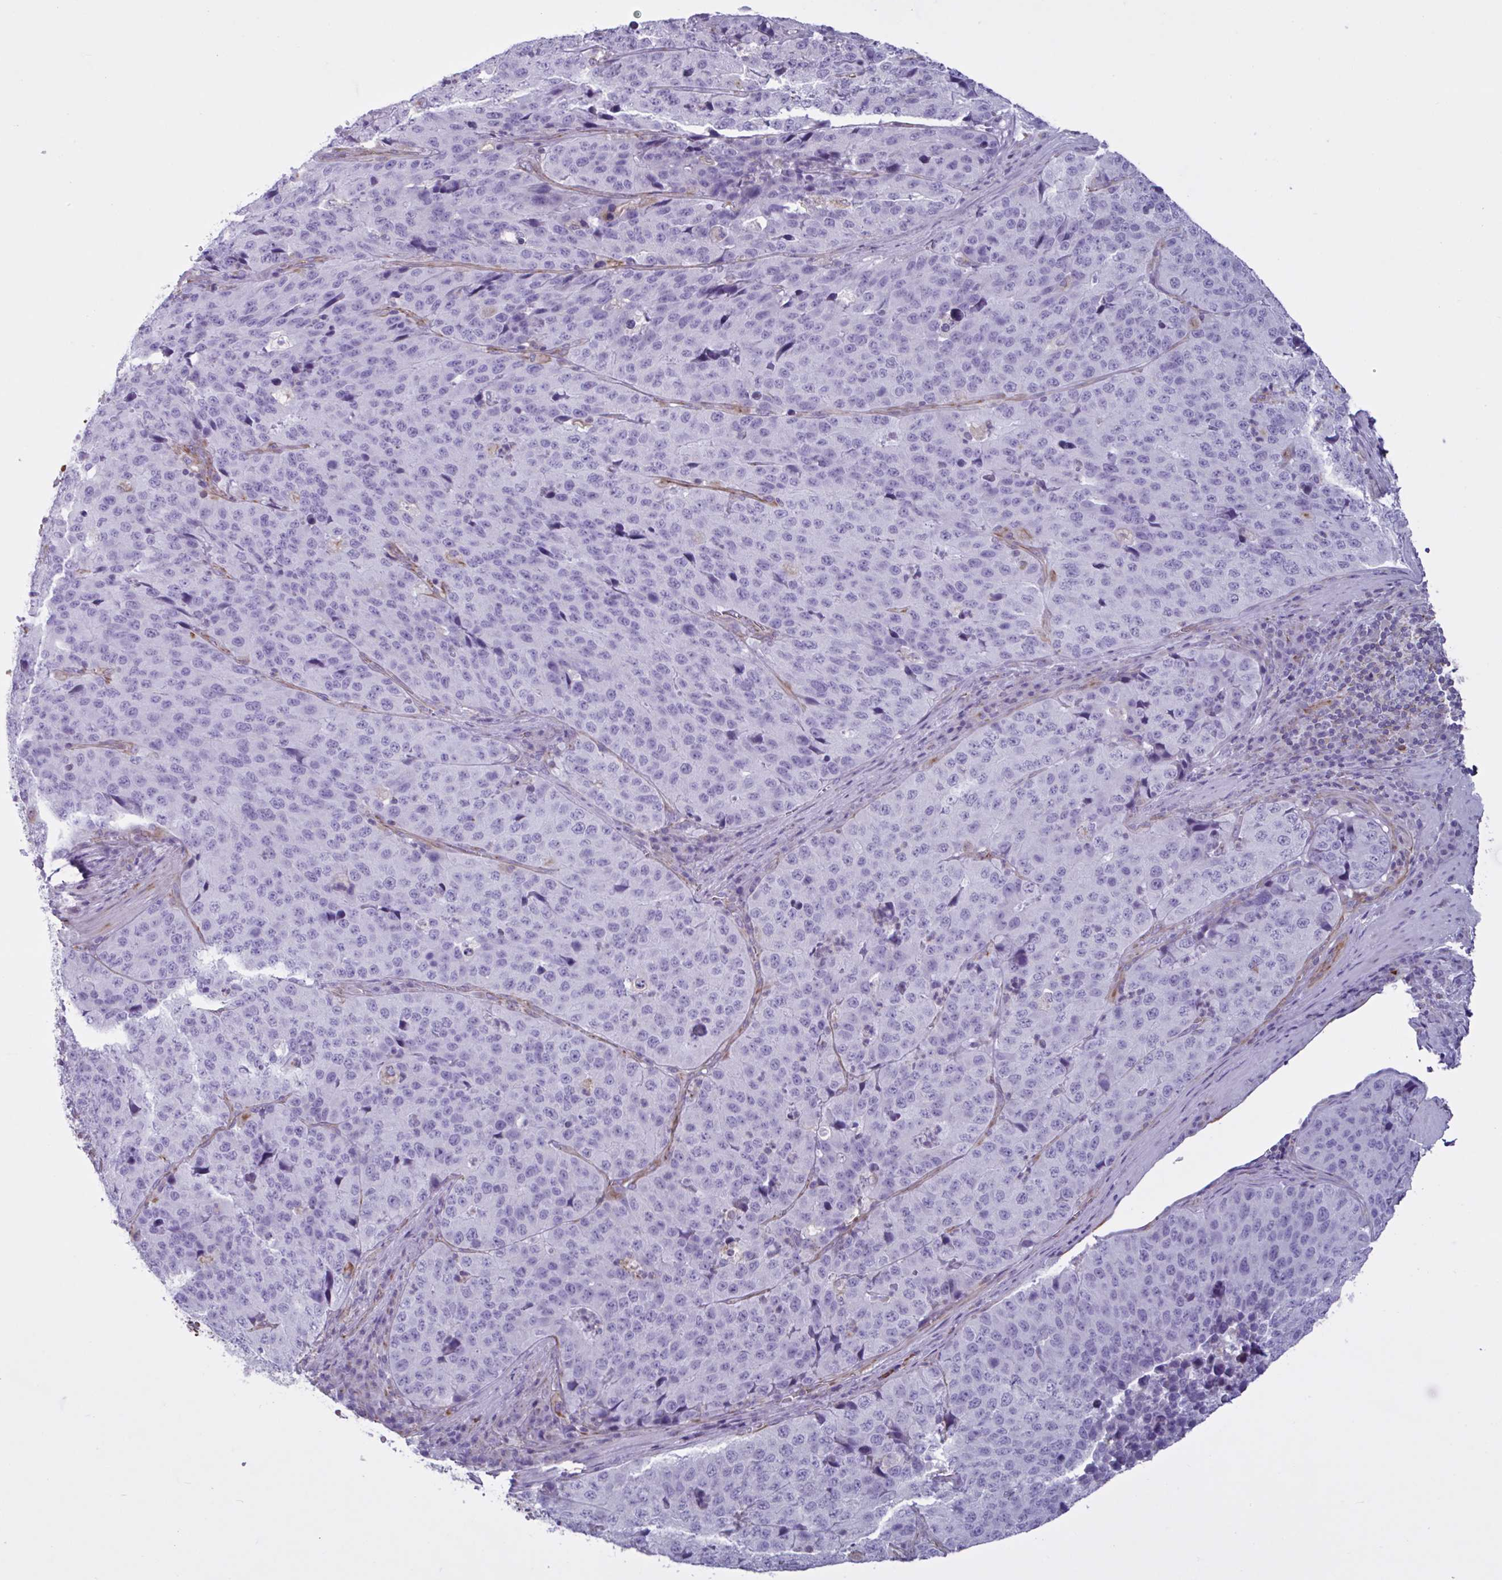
{"staining": {"intensity": "negative", "quantity": "none", "location": "none"}, "tissue": "stomach cancer", "cell_type": "Tumor cells", "image_type": "cancer", "snomed": [{"axis": "morphology", "description": "Adenocarcinoma, NOS"}, {"axis": "topography", "description": "Stomach"}], "caption": "This histopathology image is of stomach cancer (adenocarcinoma) stained with IHC to label a protein in brown with the nuclei are counter-stained blue. There is no positivity in tumor cells.", "gene": "TMEM86B", "patient": {"sex": "male", "age": 71}}